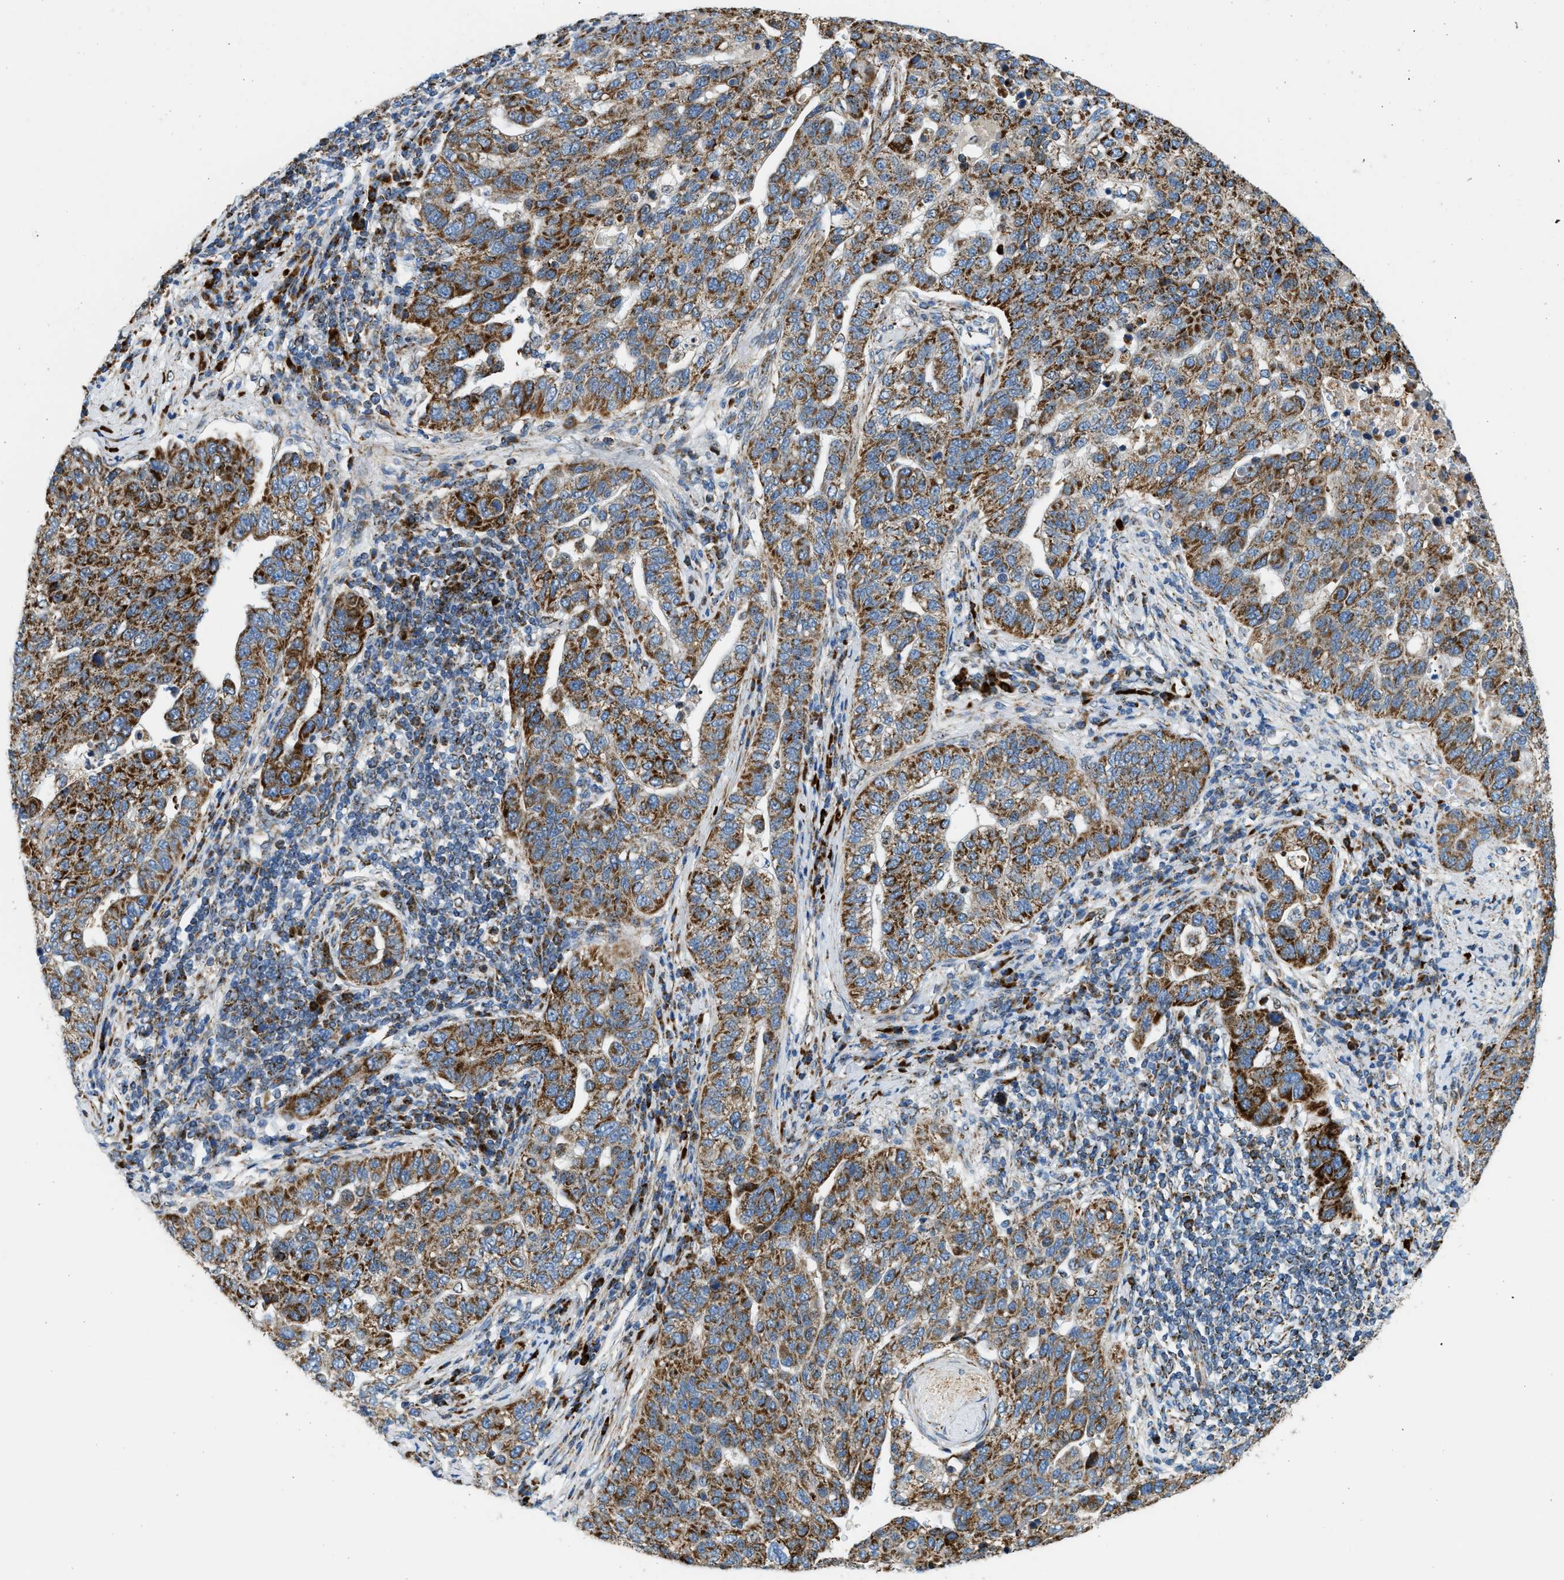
{"staining": {"intensity": "strong", "quantity": ">75%", "location": "cytoplasmic/membranous"}, "tissue": "pancreatic cancer", "cell_type": "Tumor cells", "image_type": "cancer", "snomed": [{"axis": "morphology", "description": "Adenocarcinoma, NOS"}, {"axis": "topography", "description": "Pancreas"}], "caption": "The photomicrograph shows a brown stain indicating the presence of a protein in the cytoplasmic/membranous of tumor cells in pancreatic cancer. (brown staining indicates protein expression, while blue staining denotes nuclei).", "gene": "KCNMB3", "patient": {"sex": "female", "age": 61}}